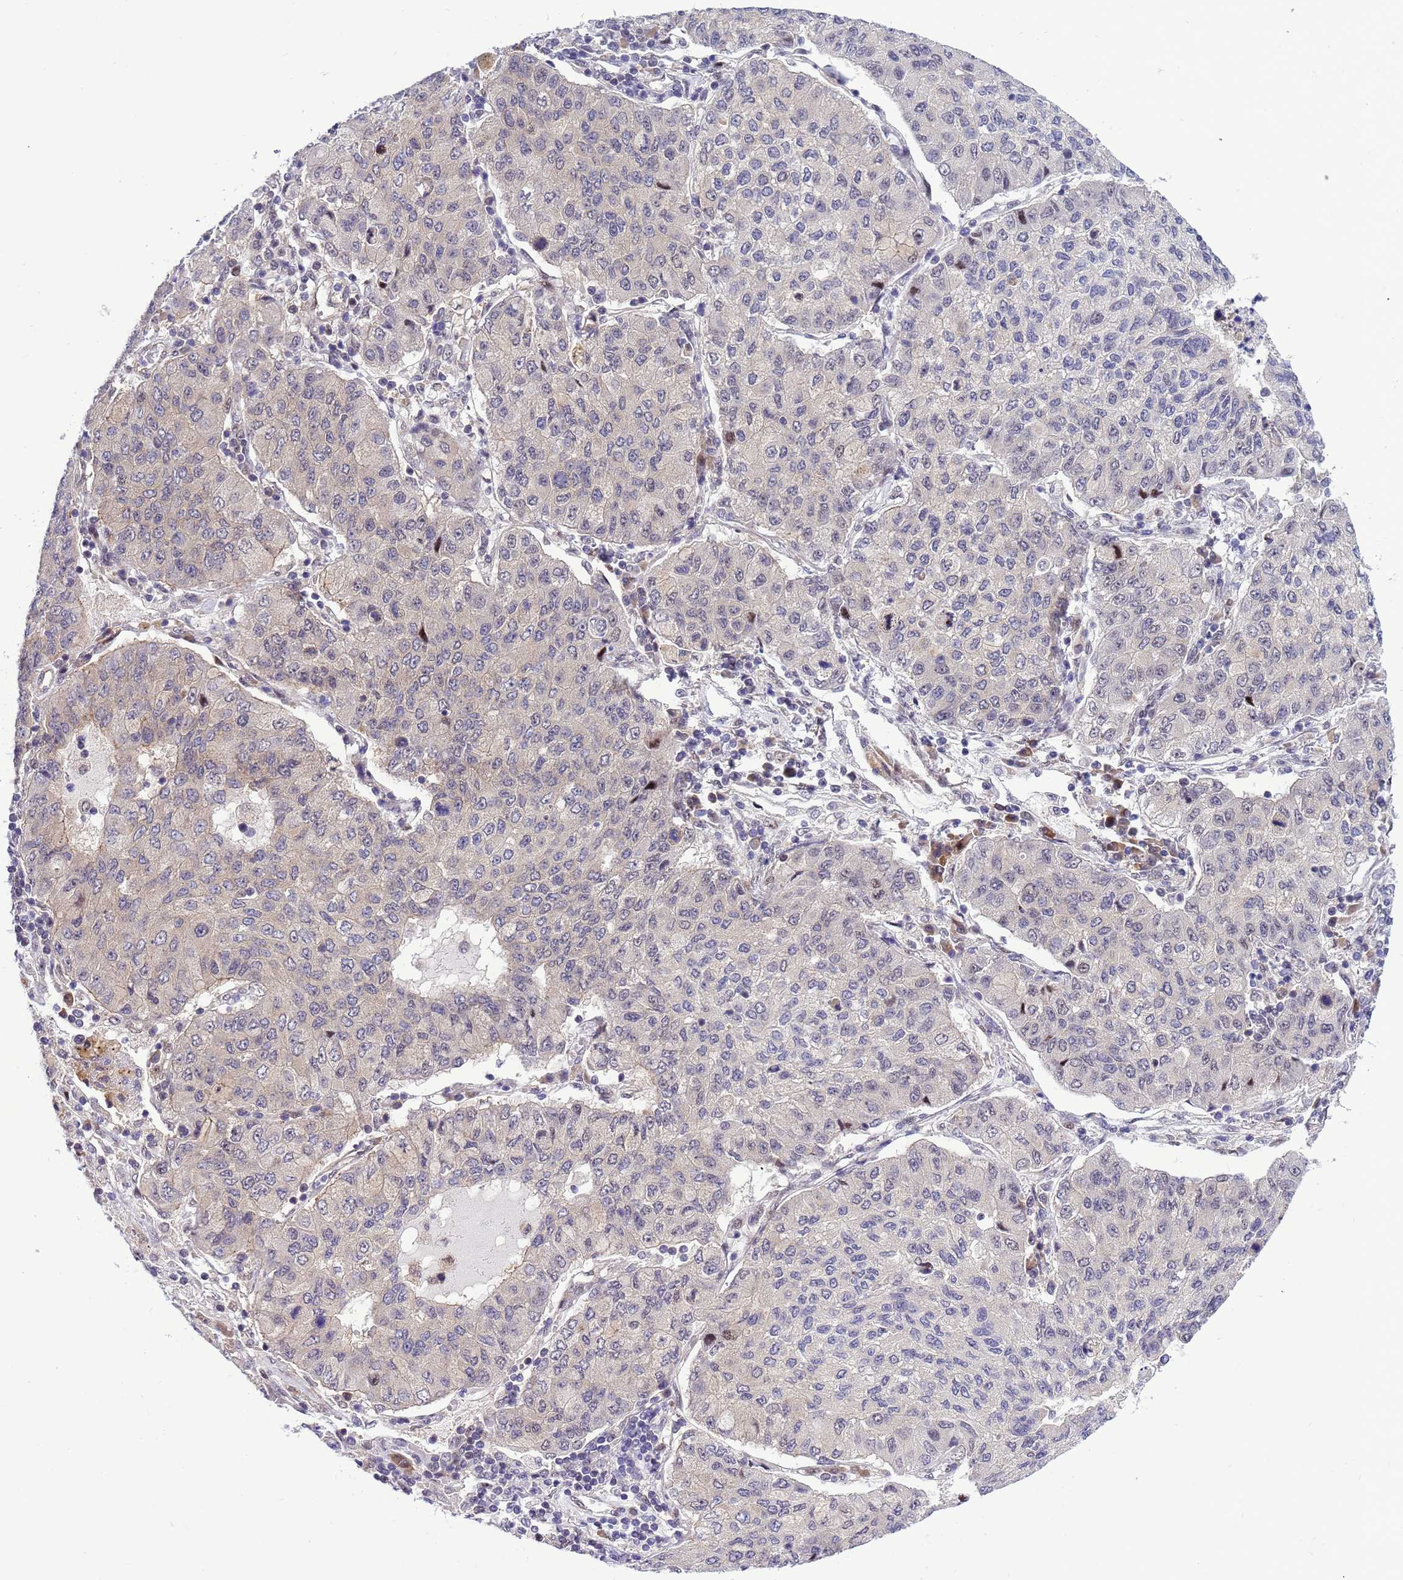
{"staining": {"intensity": "negative", "quantity": "none", "location": "none"}, "tissue": "lung cancer", "cell_type": "Tumor cells", "image_type": "cancer", "snomed": [{"axis": "morphology", "description": "Squamous cell carcinoma, NOS"}, {"axis": "topography", "description": "Lung"}], "caption": "Lung squamous cell carcinoma stained for a protein using immunohistochemistry (IHC) exhibits no expression tumor cells.", "gene": "RASD1", "patient": {"sex": "male", "age": 74}}